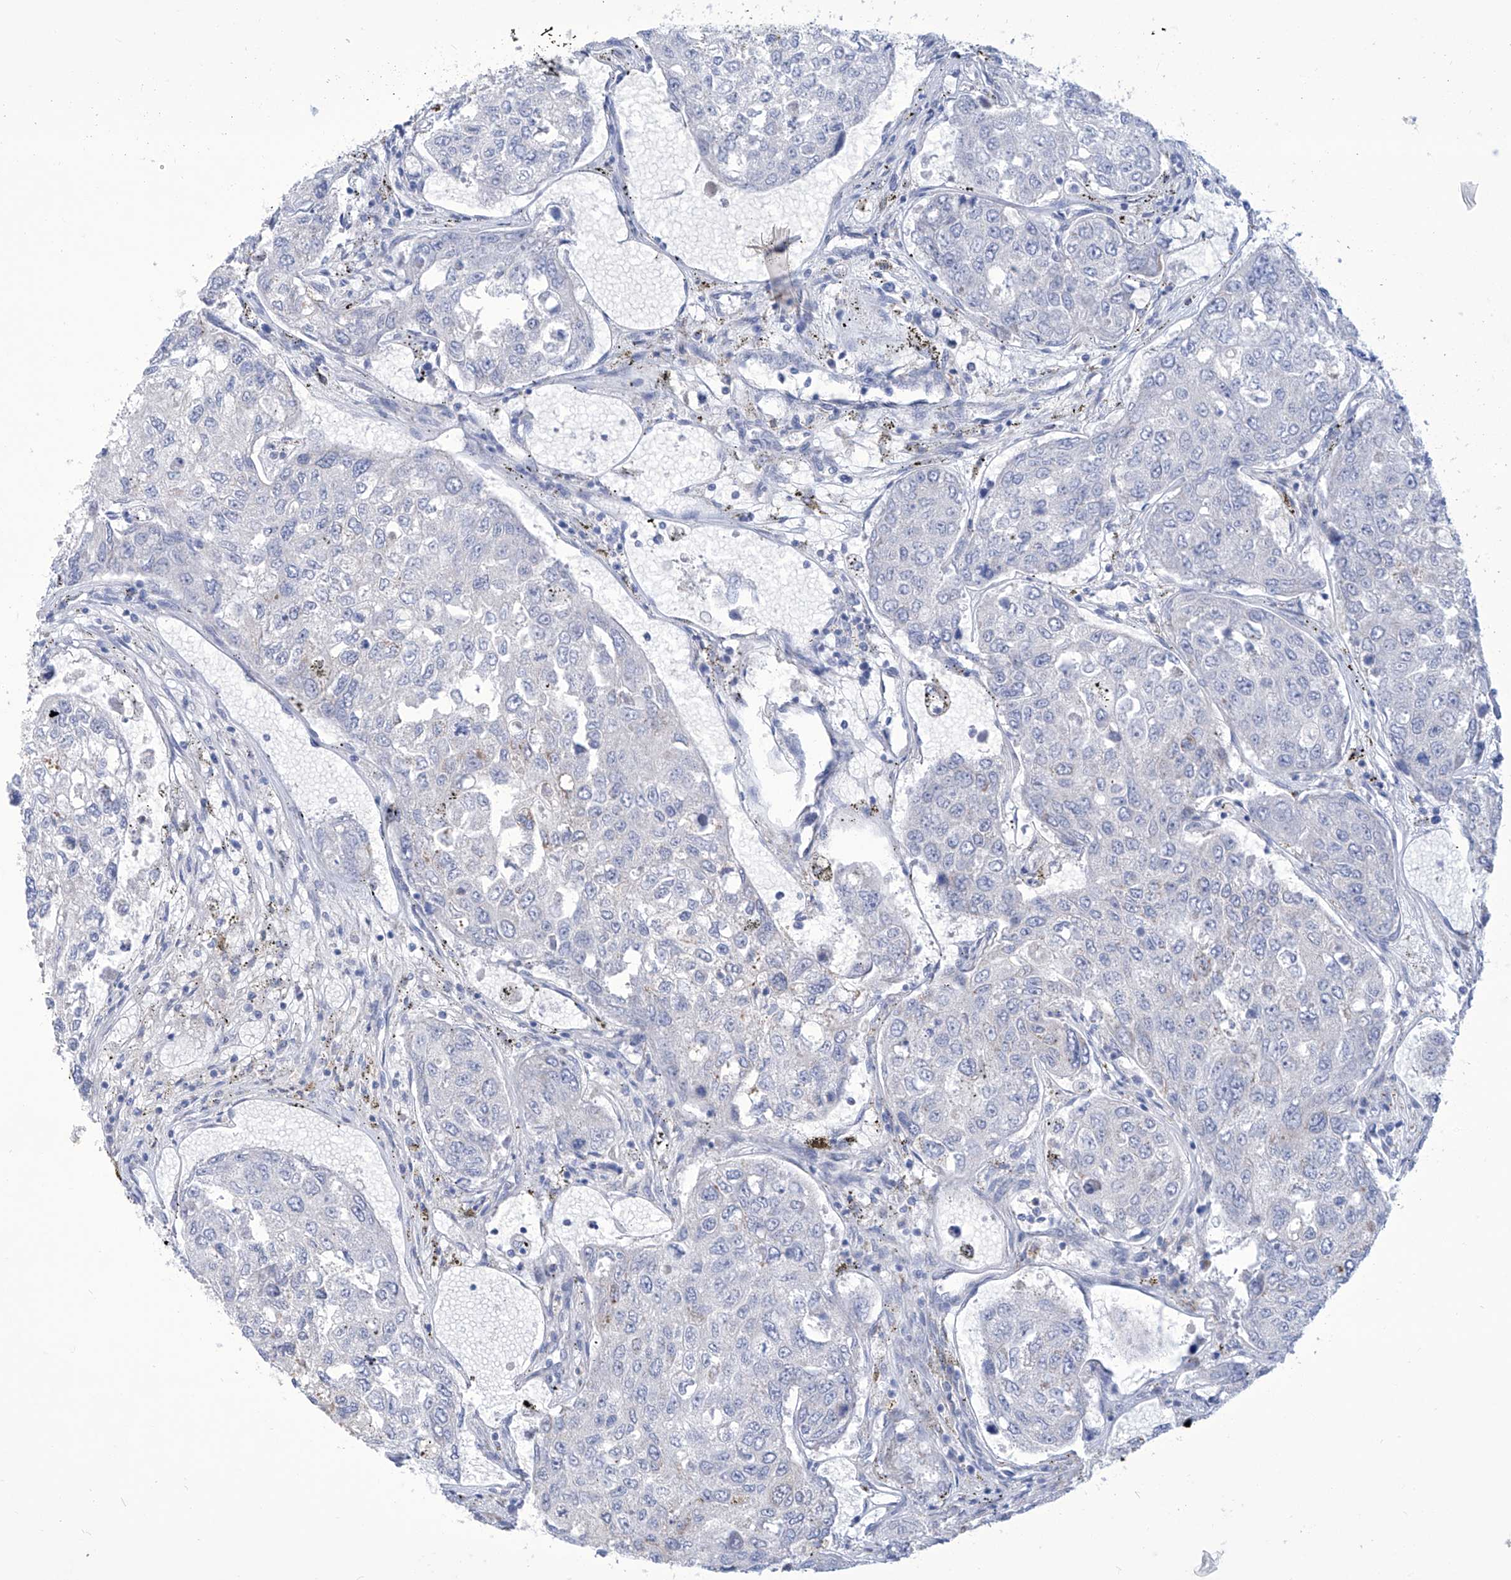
{"staining": {"intensity": "moderate", "quantity": "<25%", "location": "cytoplasmic/membranous"}, "tissue": "urothelial cancer", "cell_type": "Tumor cells", "image_type": "cancer", "snomed": [{"axis": "morphology", "description": "Urothelial carcinoma, High grade"}, {"axis": "topography", "description": "Lymph node"}, {"axis": "topography", "description": "Urinary bladder"}], "caption": "A high-resolution photomicrograph shows immunohistochemistry staining of urothelial carcinoma (high-grade), which reveals moderate cytoplasmic/membranous positivity in about <25% of tumor cells.", "gene": "ALDH6A1", "patient": {"sex": "male", "age": 51}}